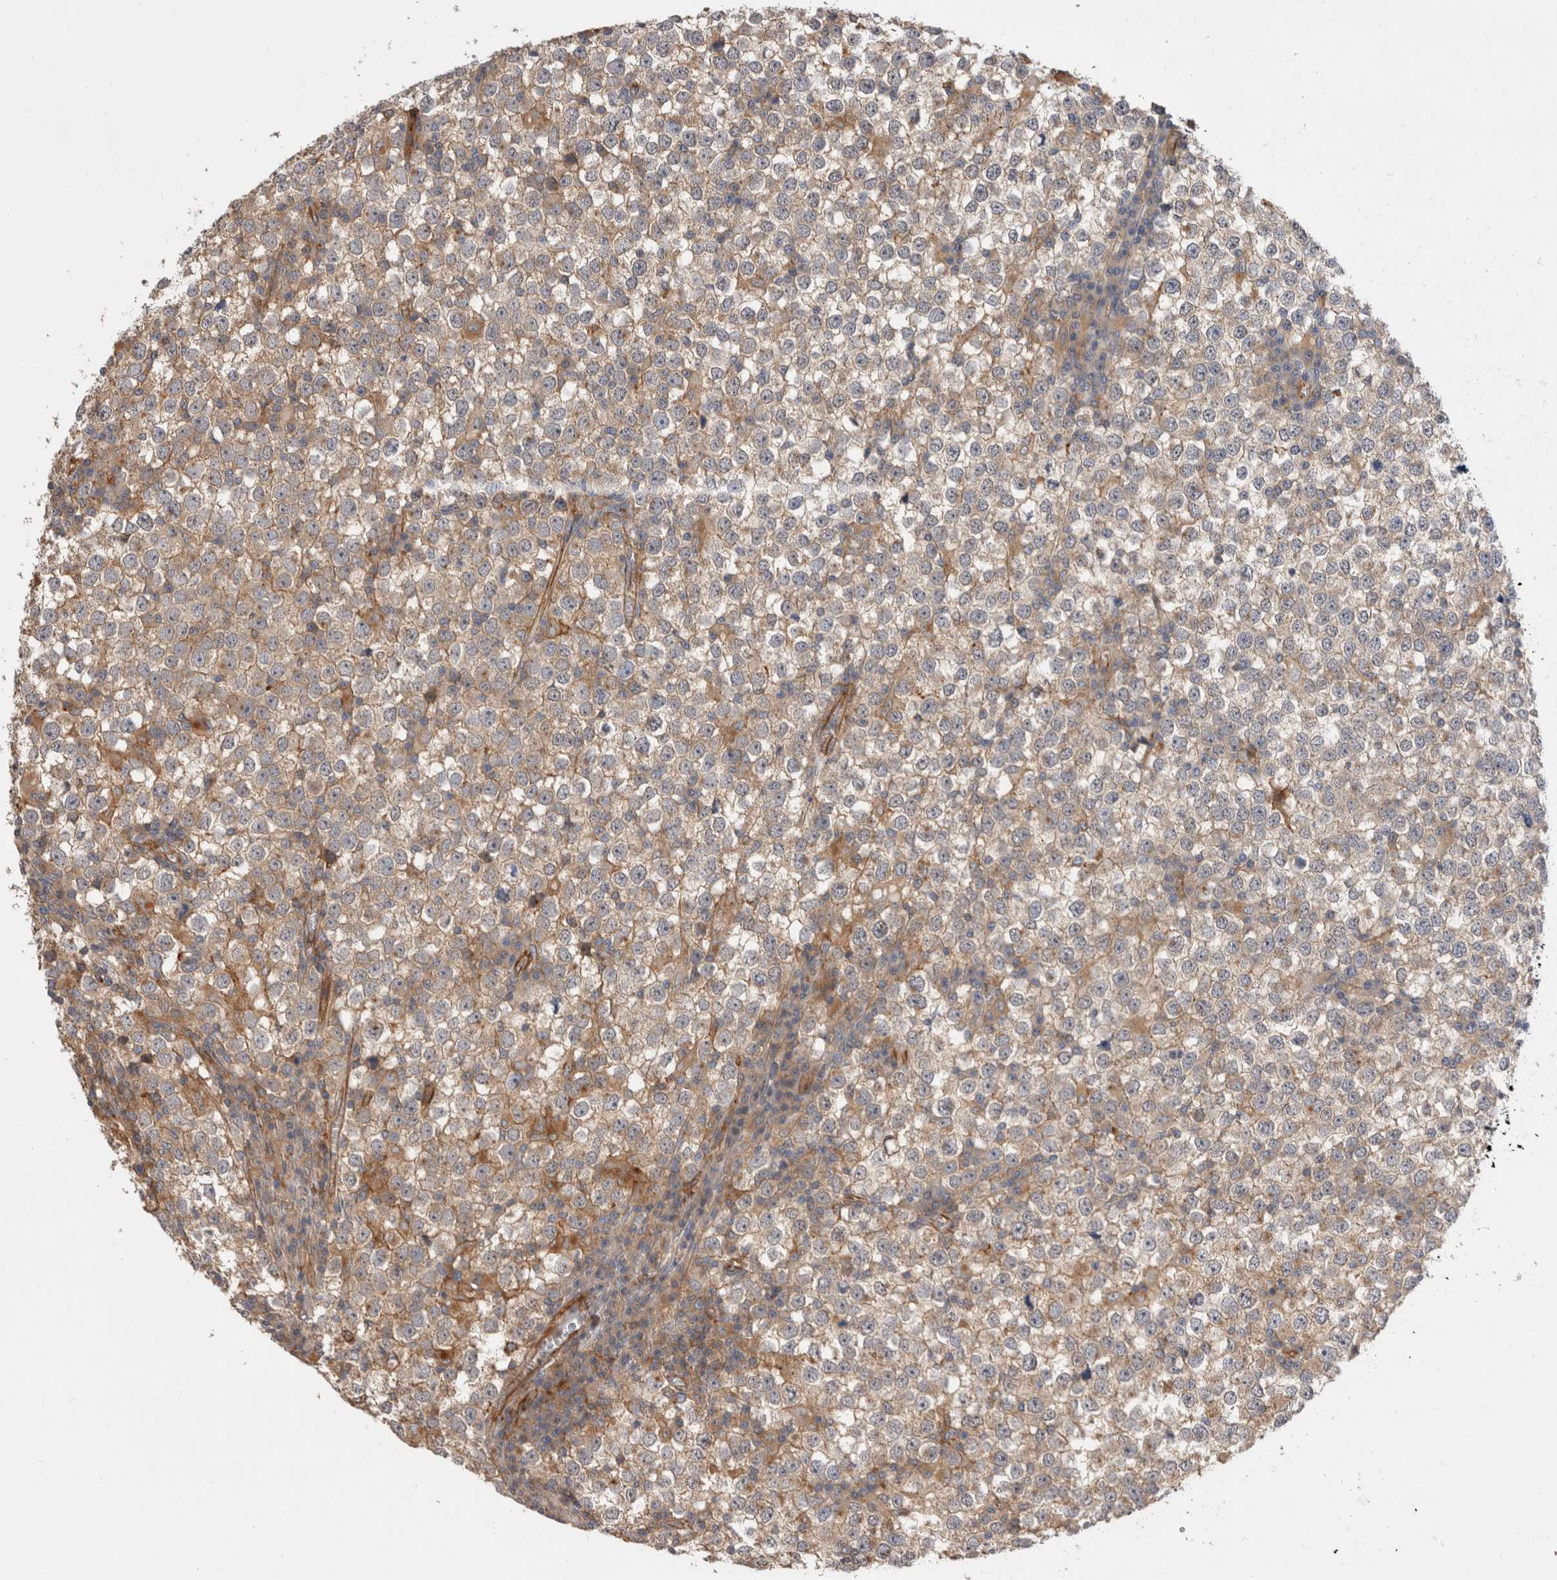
{"staining": {"intensity": "weak", "quantity": ">75%", "location": "cytoplasmic/membranous"}, "tissue": "testis cancer", "cell_type": "Tumor cells", "image_type": "cancer", "snomed": [{"axis": "morphology", "description": "Seminoma, NOS"}, {"axis": "topography", "description": "Testis"}], "caption": "Protein staining reveals weak cytoplasmic/membranous positivity in about >75% of tumor cells in seminoma (testis).", "gene": "BNIP2", "patient": {"sex": "male", "age": 65}}